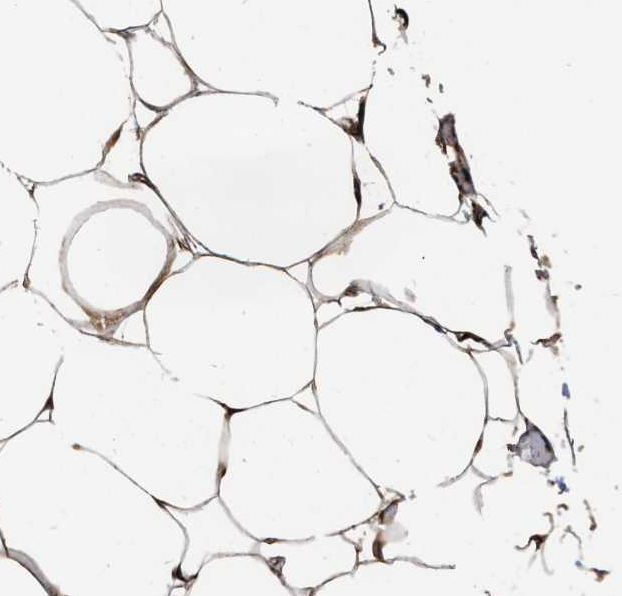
{"staining": {"intensity": "moderate", "quantity": ">75%", "location": "cytoplasmic/membranous"}, "tissue": "adipose tissue", "cell_type": "Adipocytes", "image_type": "normal", "snomed": [{"axis": "morphology", "description": "Normal tissue, NOS"}, {"axis": "topography", "description": "Breast"}, {"axis": "topography", "description": "Adipose tissue"}], "caption": "Protein expression analysis of benign adipose tissue shows moderate cytoplasmic/membranous positivity in approximately >75% of adipocytes.", "gene": "MLST8", "patient": {"sex": "female", "age": 25}}